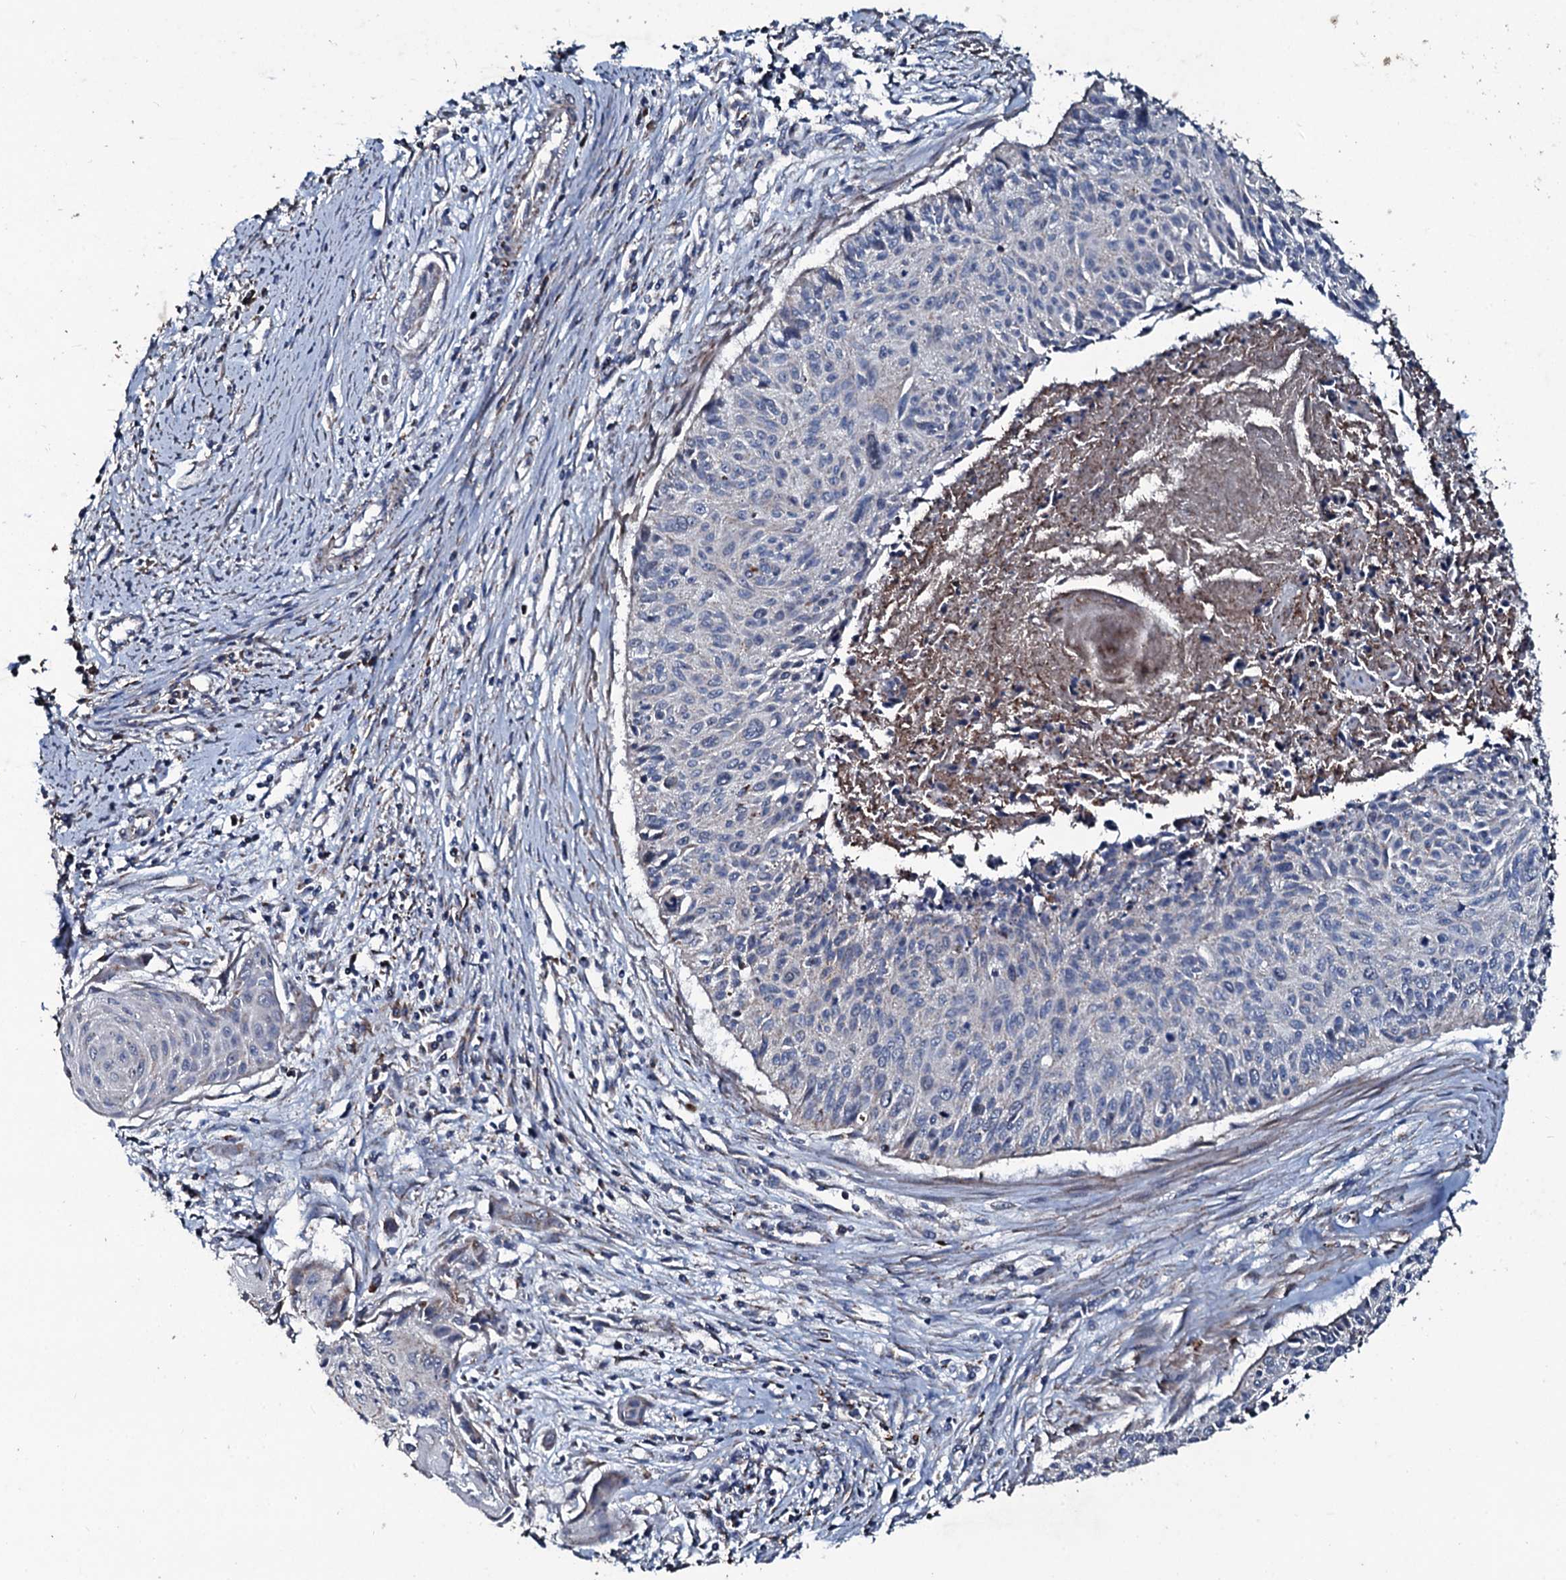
{"staining": {"intensity": "negative", "quantity": "none", "location": "none"}, "tissue": "cervical cancer", "cell_type": "Tumor cells", "image_type": "cancer", "snomed": [{"axis": "morphology", "description": "Squamous cell carcinoma, NOS"}, {"axis": "topography", "description": "Cervix"}], "caption": "Immunohistochemistry (IHC) of human squamous cell carcinoma (cervical) exhibits no staining in tumor cells.", "gene": "DYNC2I2", "patient": {"sex": "female", "age": 55}}